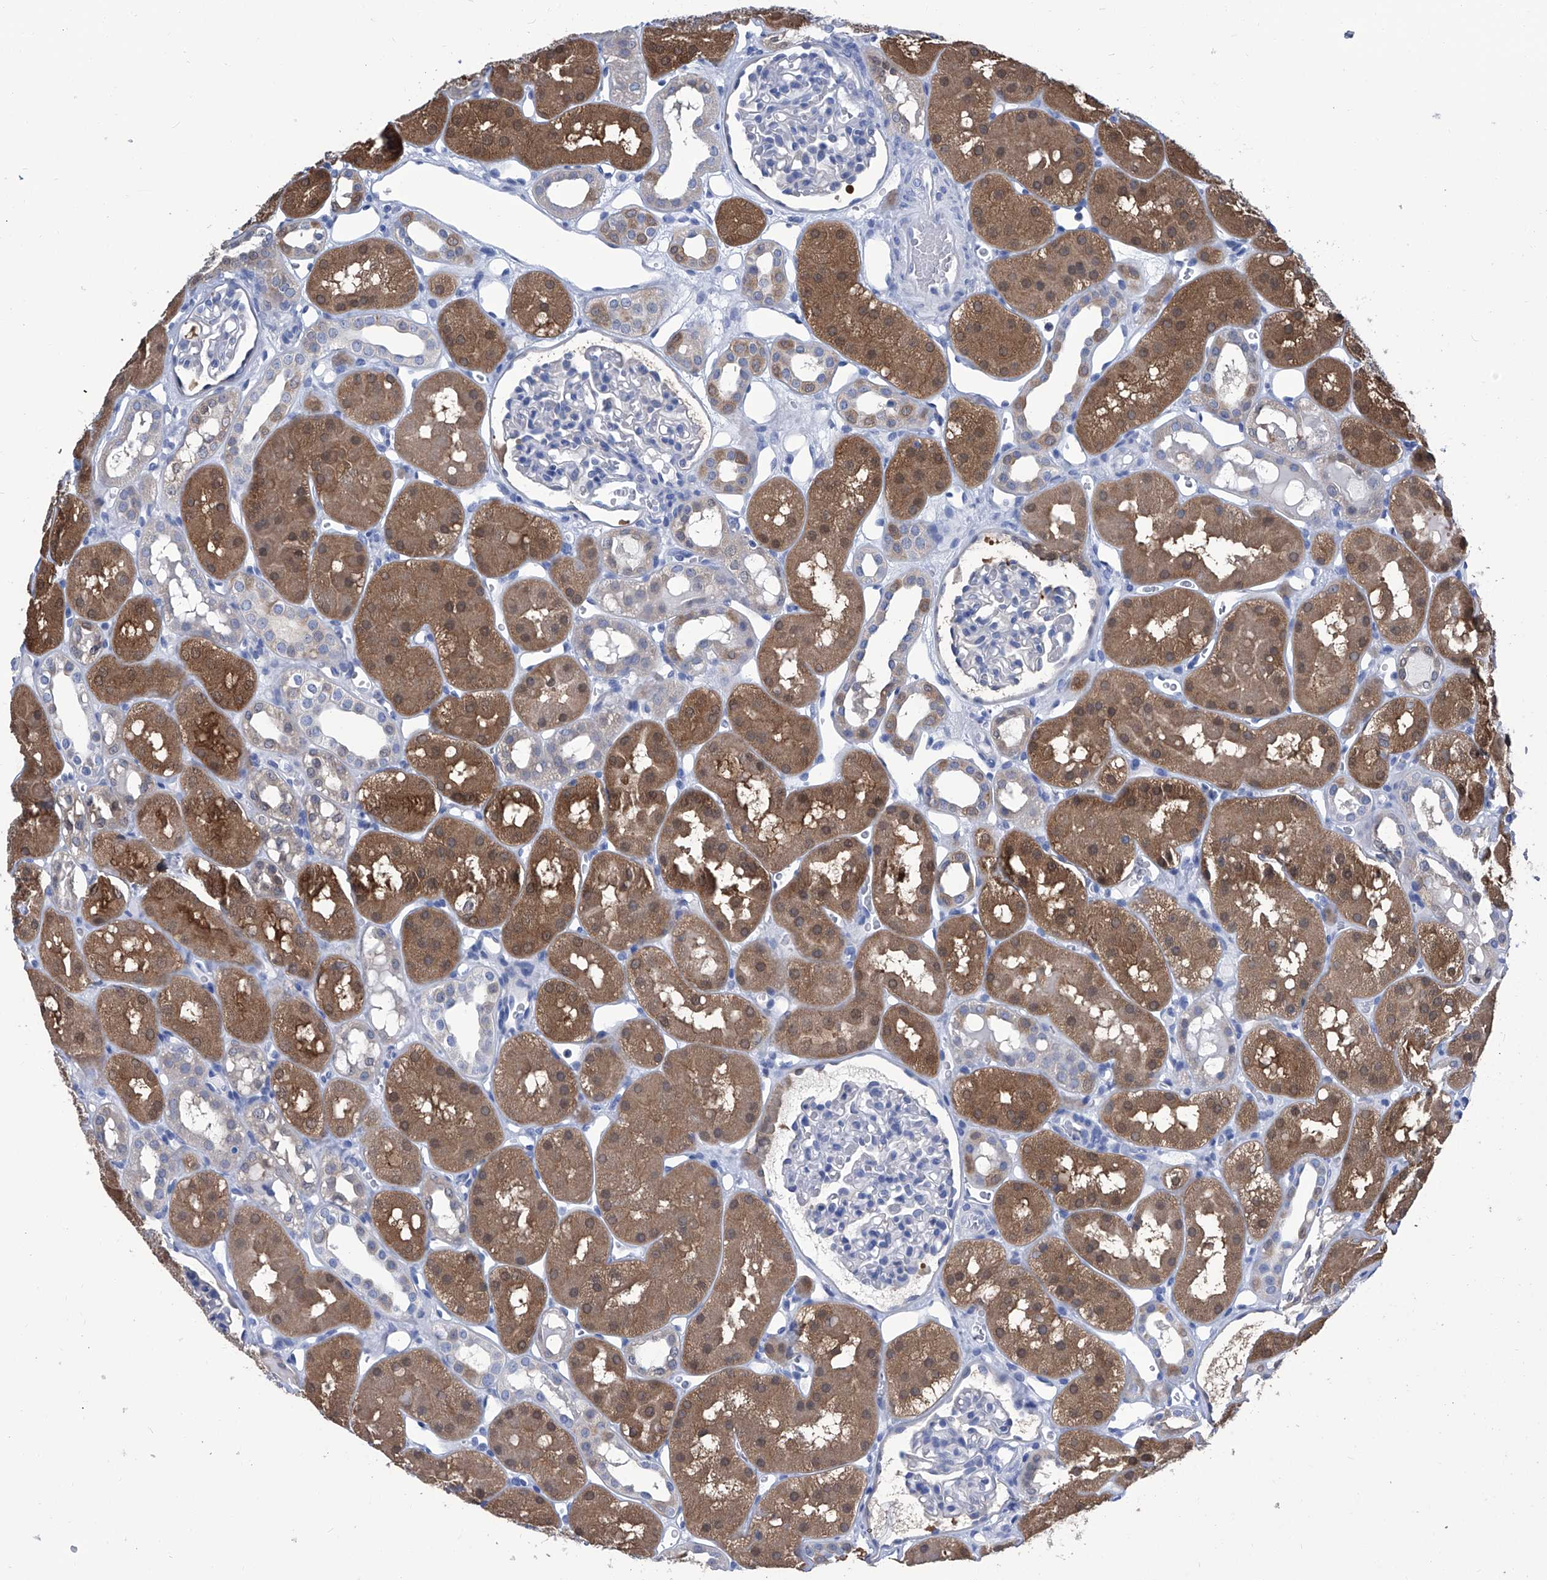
{"staining": {"intensity": "negative", "quantity": "none", "location": "none"}, "tissue": "kidney", "cell_type": "Cells in glomeruli", "image_type": "normal", "snomed": [{"axis": "morphology", "description": "Normal tissue, NOS"}, {"axis": "topography", "description": "Kidney"}], "caption": "There is no significant staining in cells in glomeruli of kidney.", "gene": "IMPA2", "patient": {"sex": "male", "age": 16}}